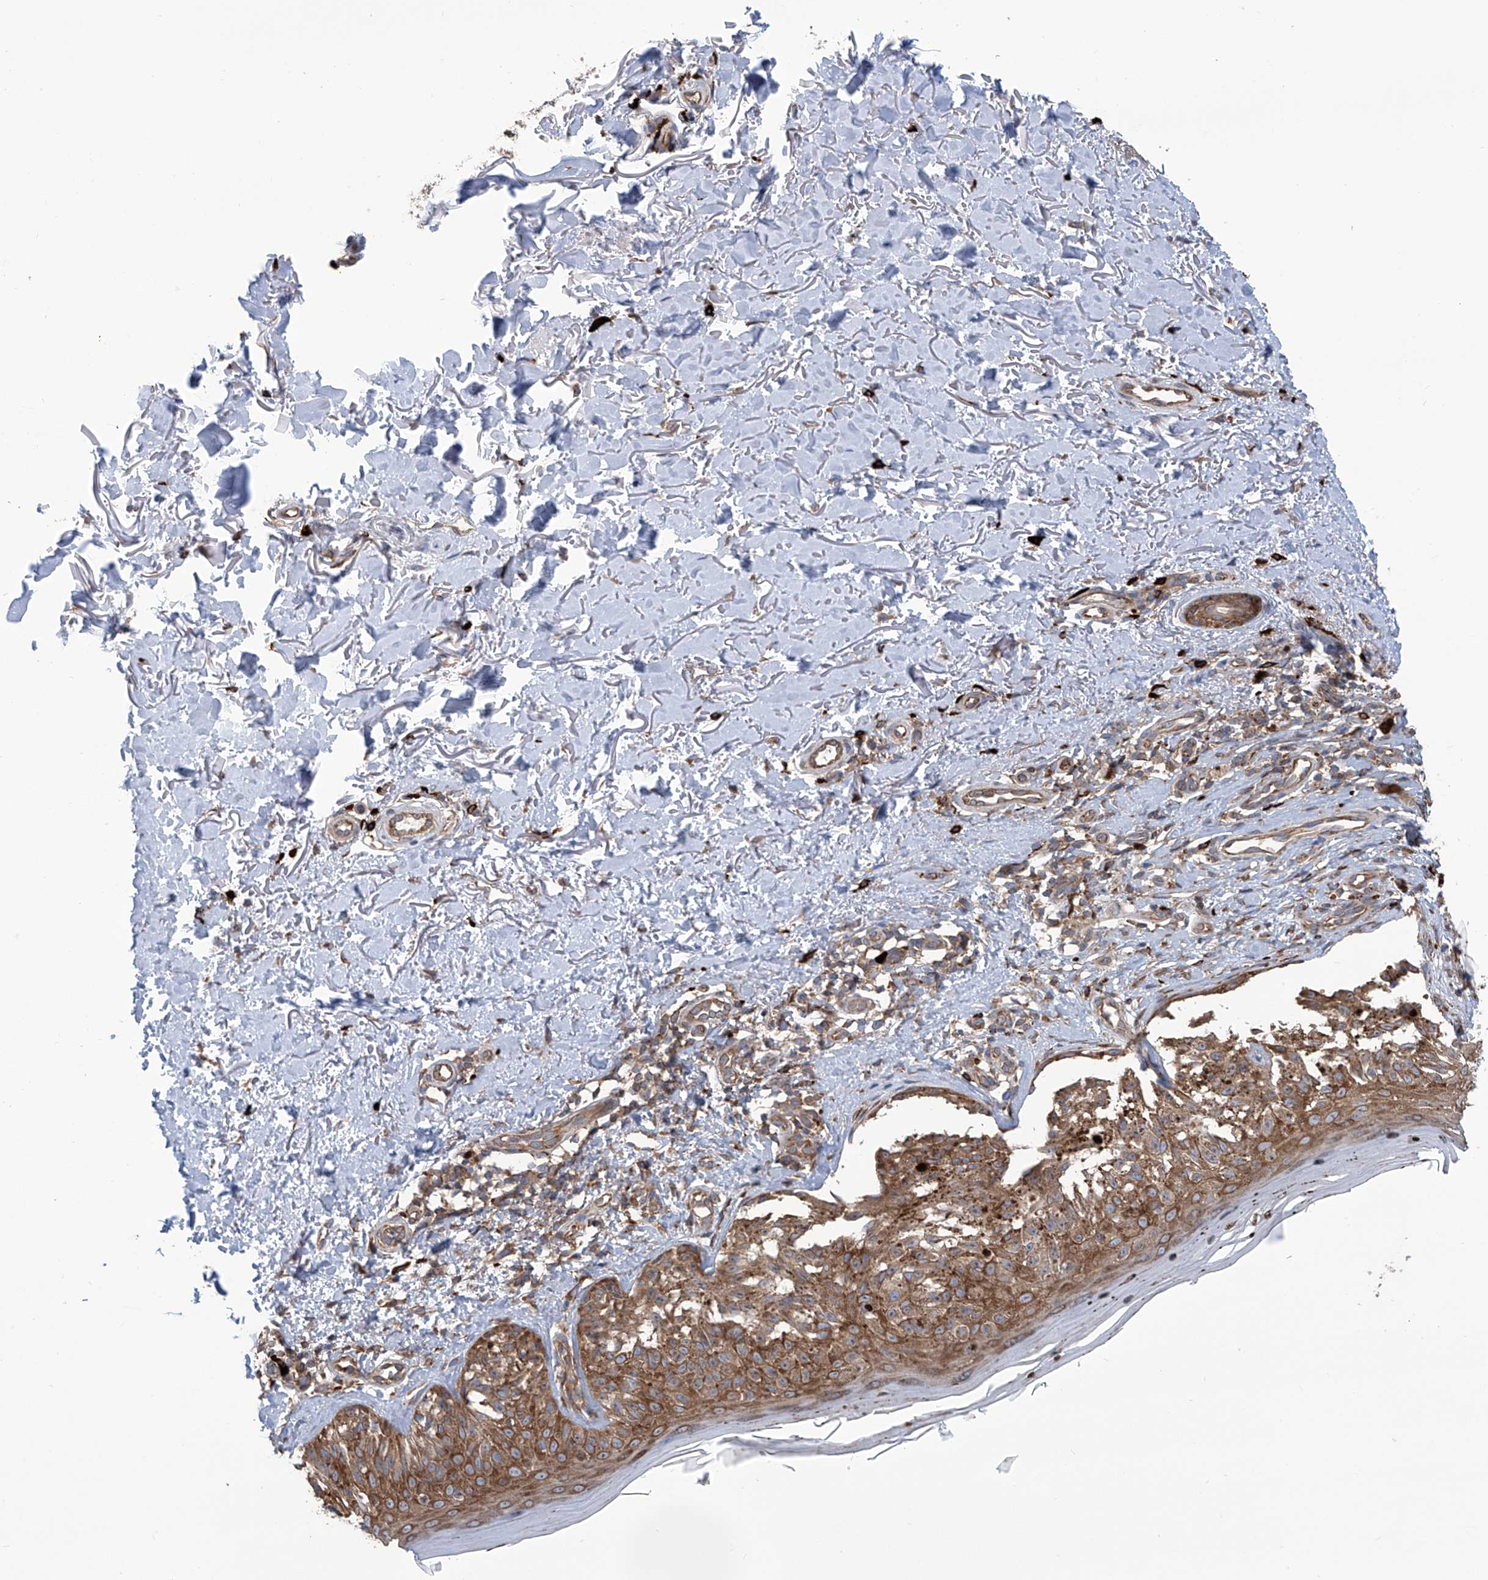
{"staining": {"intensity": "moderate", "quantity": ">75%", "location": "cytoplasmic/membranous"}, "tissue": "melanoma", "cell_type": "Tumor cells", "image_type": "cancer", "snomed": [{"axis": "morphology", "description": "Malignant melanoma, NOS"}, {"axis": "topography", "description": "Skin"}], "caption": "High-power microscopy captured an IHC micrograph of melanoma, revealing moderate cytoplasmic/membranous staining in about >75% of tumor cells.", "gene": "SENP2", "patient": {"sex": "female", "age": 50}}